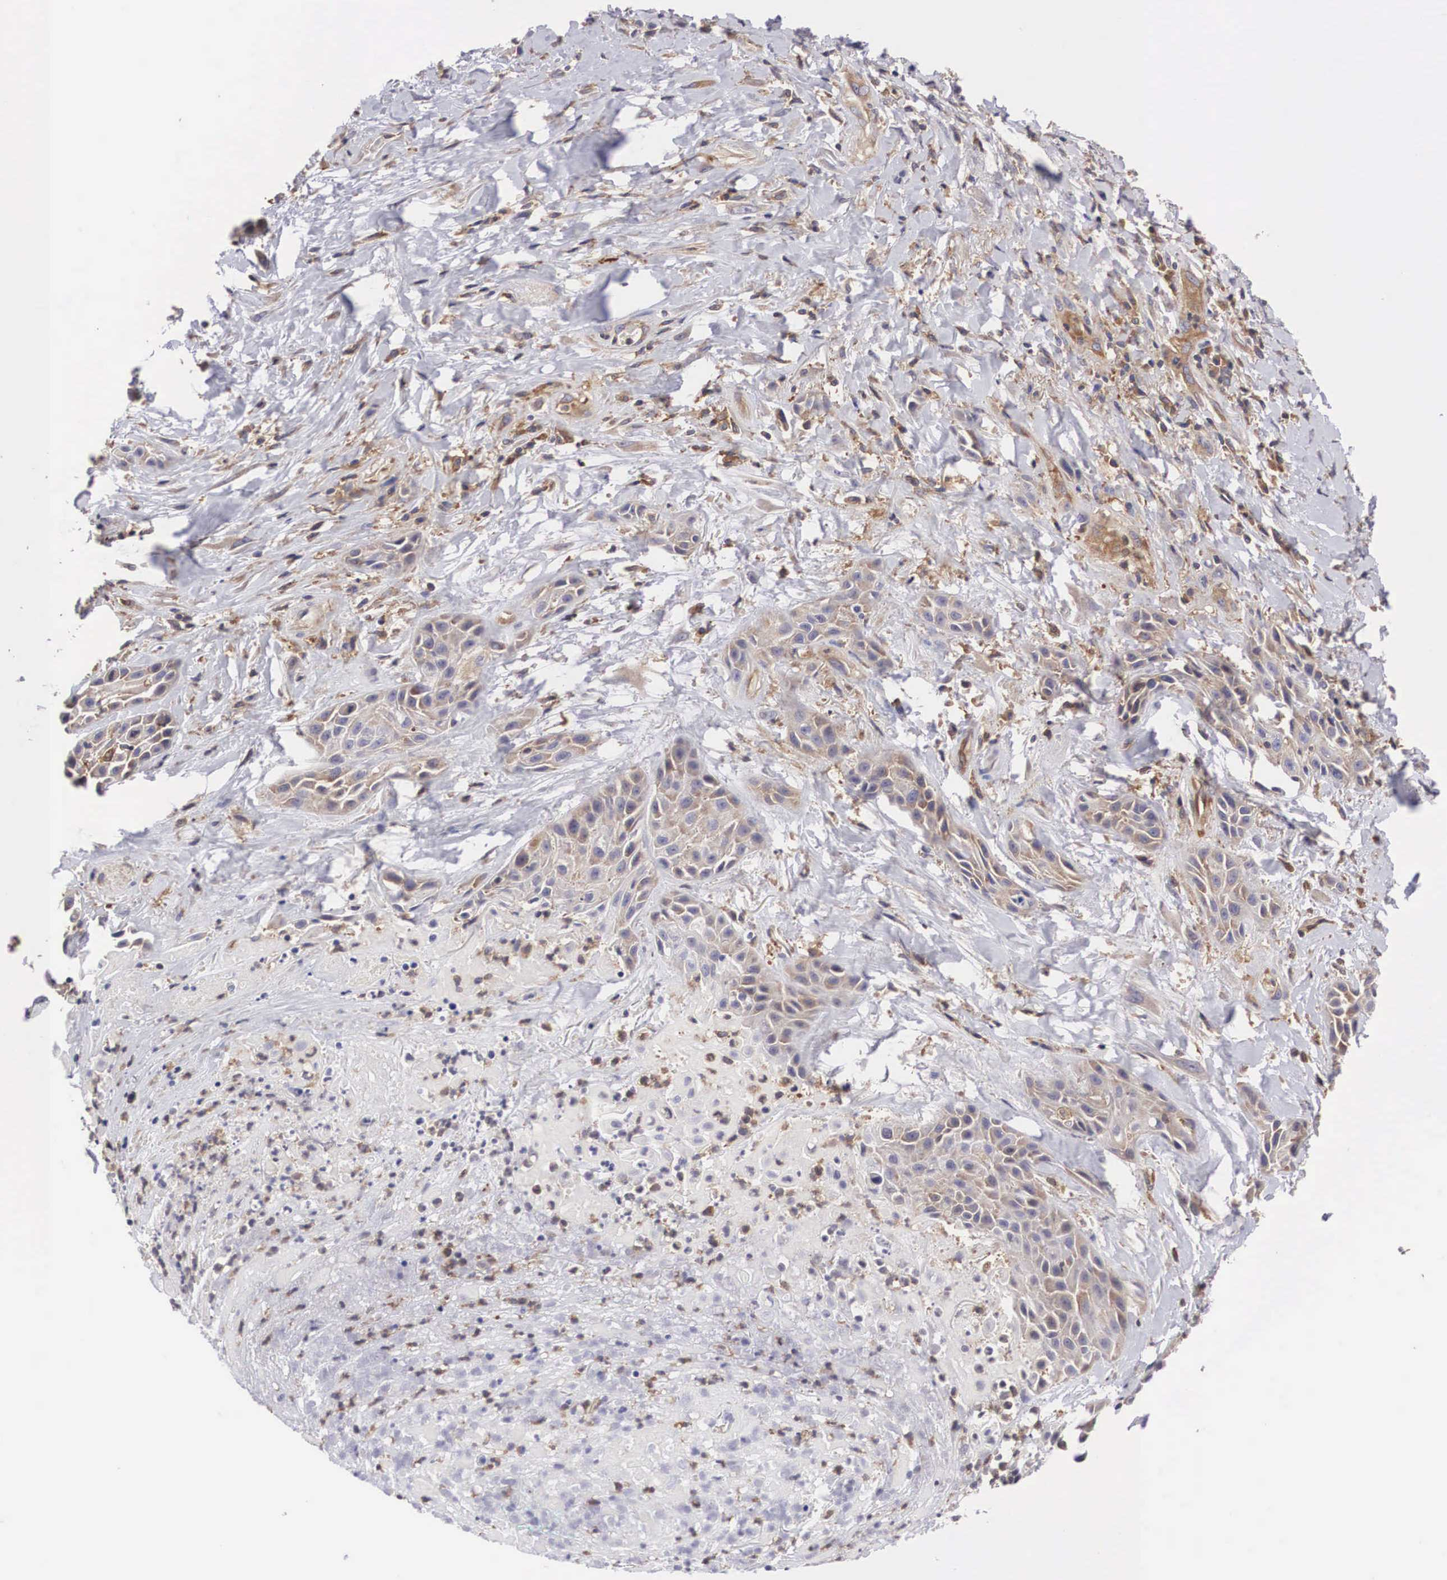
{"staining": {"intensity": "weak", "quantity": ">75%", "location": "cytoplasmic/membranous"}, "tissue": "skin cancer", "cell_type": "Tumor cells", "image_type": "cancer", "snomed": [{"axis": "morphology", "description": "Squamous cell carcinoma, NOS"}, {"axis": "topography", "description": "Skin"}, {"axis": "topography", "description": "Anal"}], "caption": "A brown stain highlights weak cytoplasmic/membranous staining of a protein in human skin cancer tumor cells.", "gene": "GRIPAP1", "patient": {"sex": "male", "age": 64}}